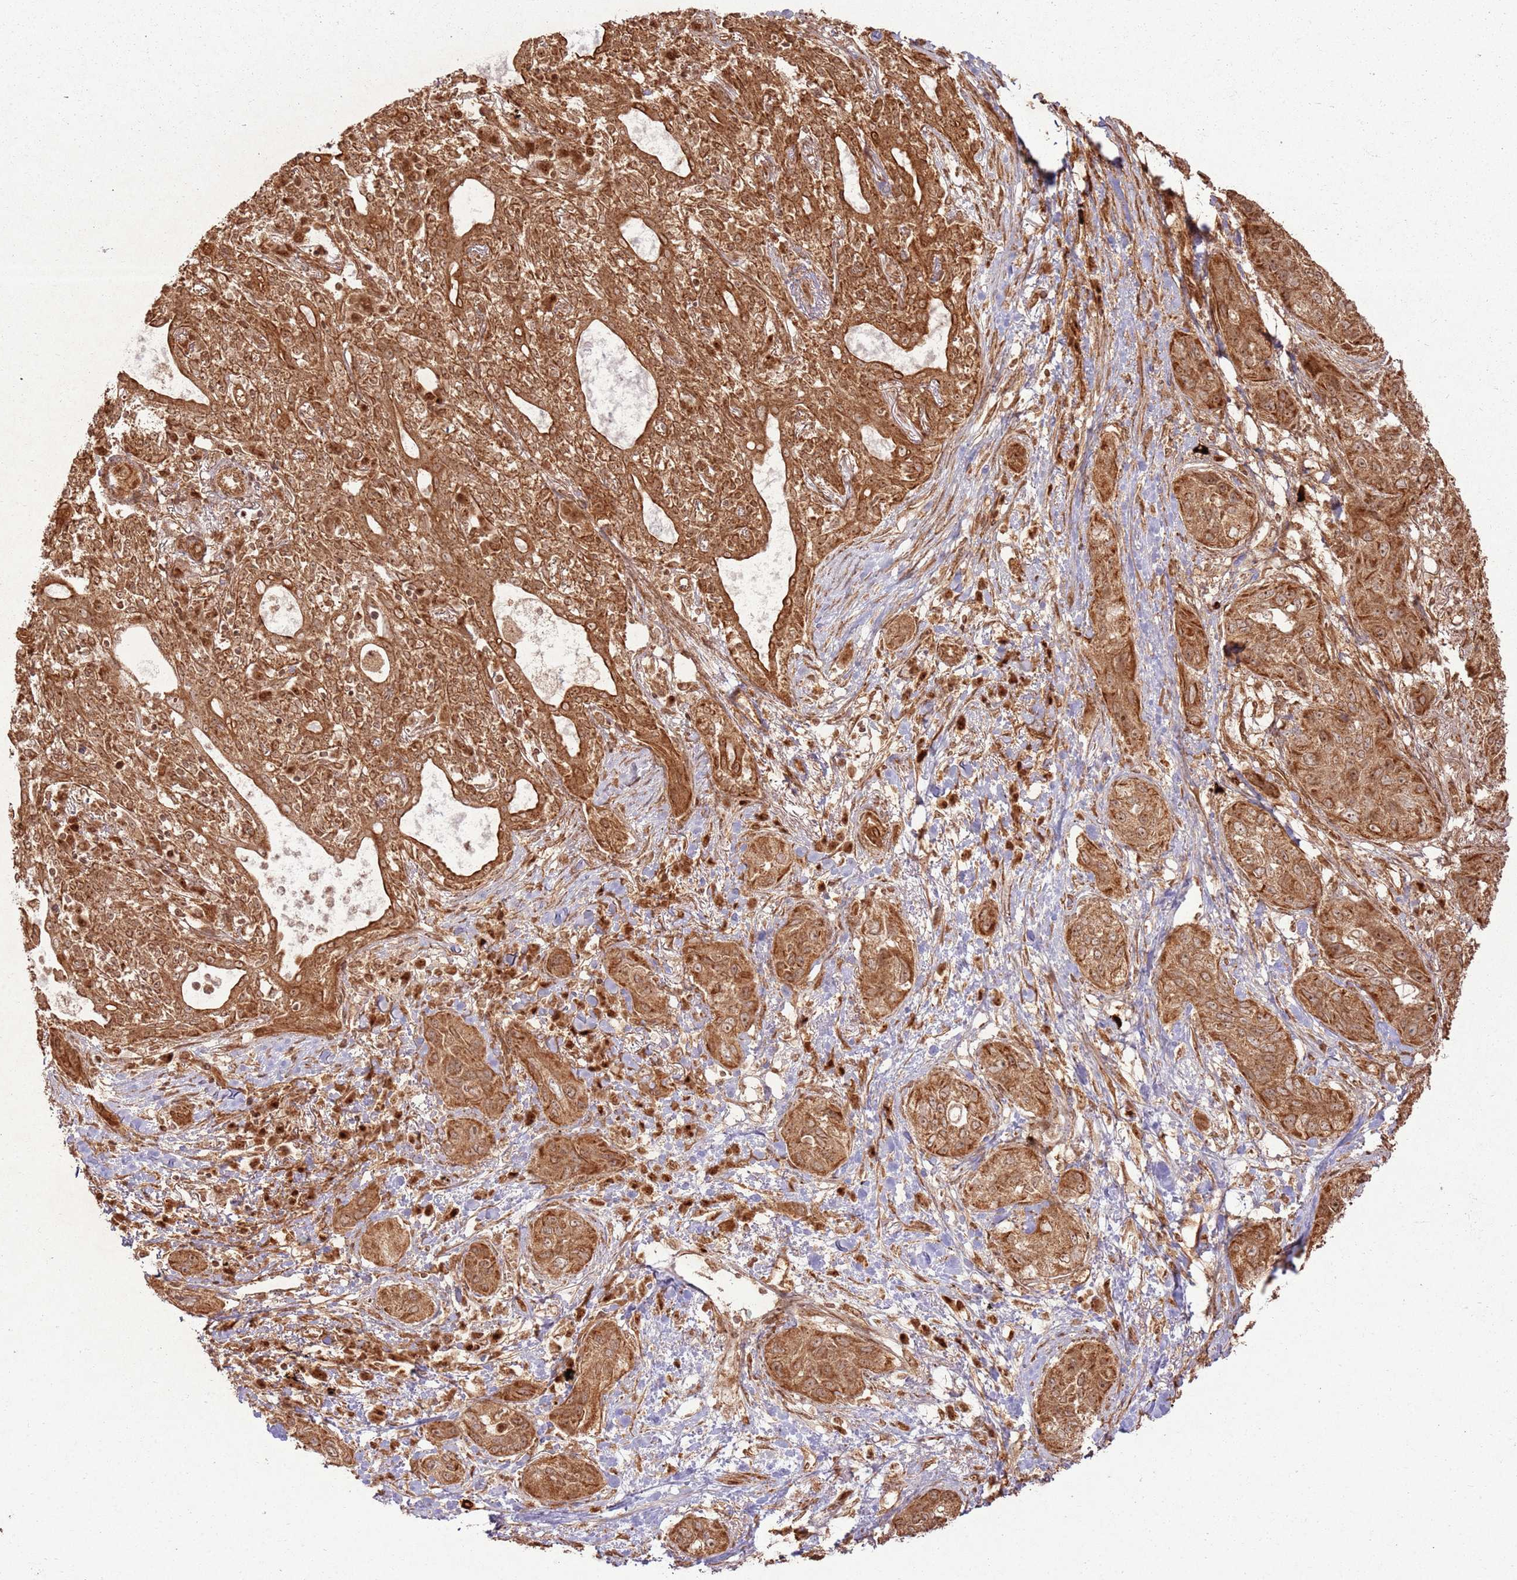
{"staining": {"intensity": "moderate", "quantity": ">75%", "location": "cytoplasmic/membranous"}, "tissue": "lung cancer", "cell_type": "Tumor cells", "image_type": "cancer", "snomed": [{"axis": "morphology", "description": "Squamous cell carcinoma, NOS"}, {"axis": "topography", "description": "Lung"}], "caption": "A brown stain shows moderate cytoplasmic/membranous positivity of a protein in lung cancer tumor cells.", "gene": "TBC1D13", "patient": {"sex": "female", "age": 70}}